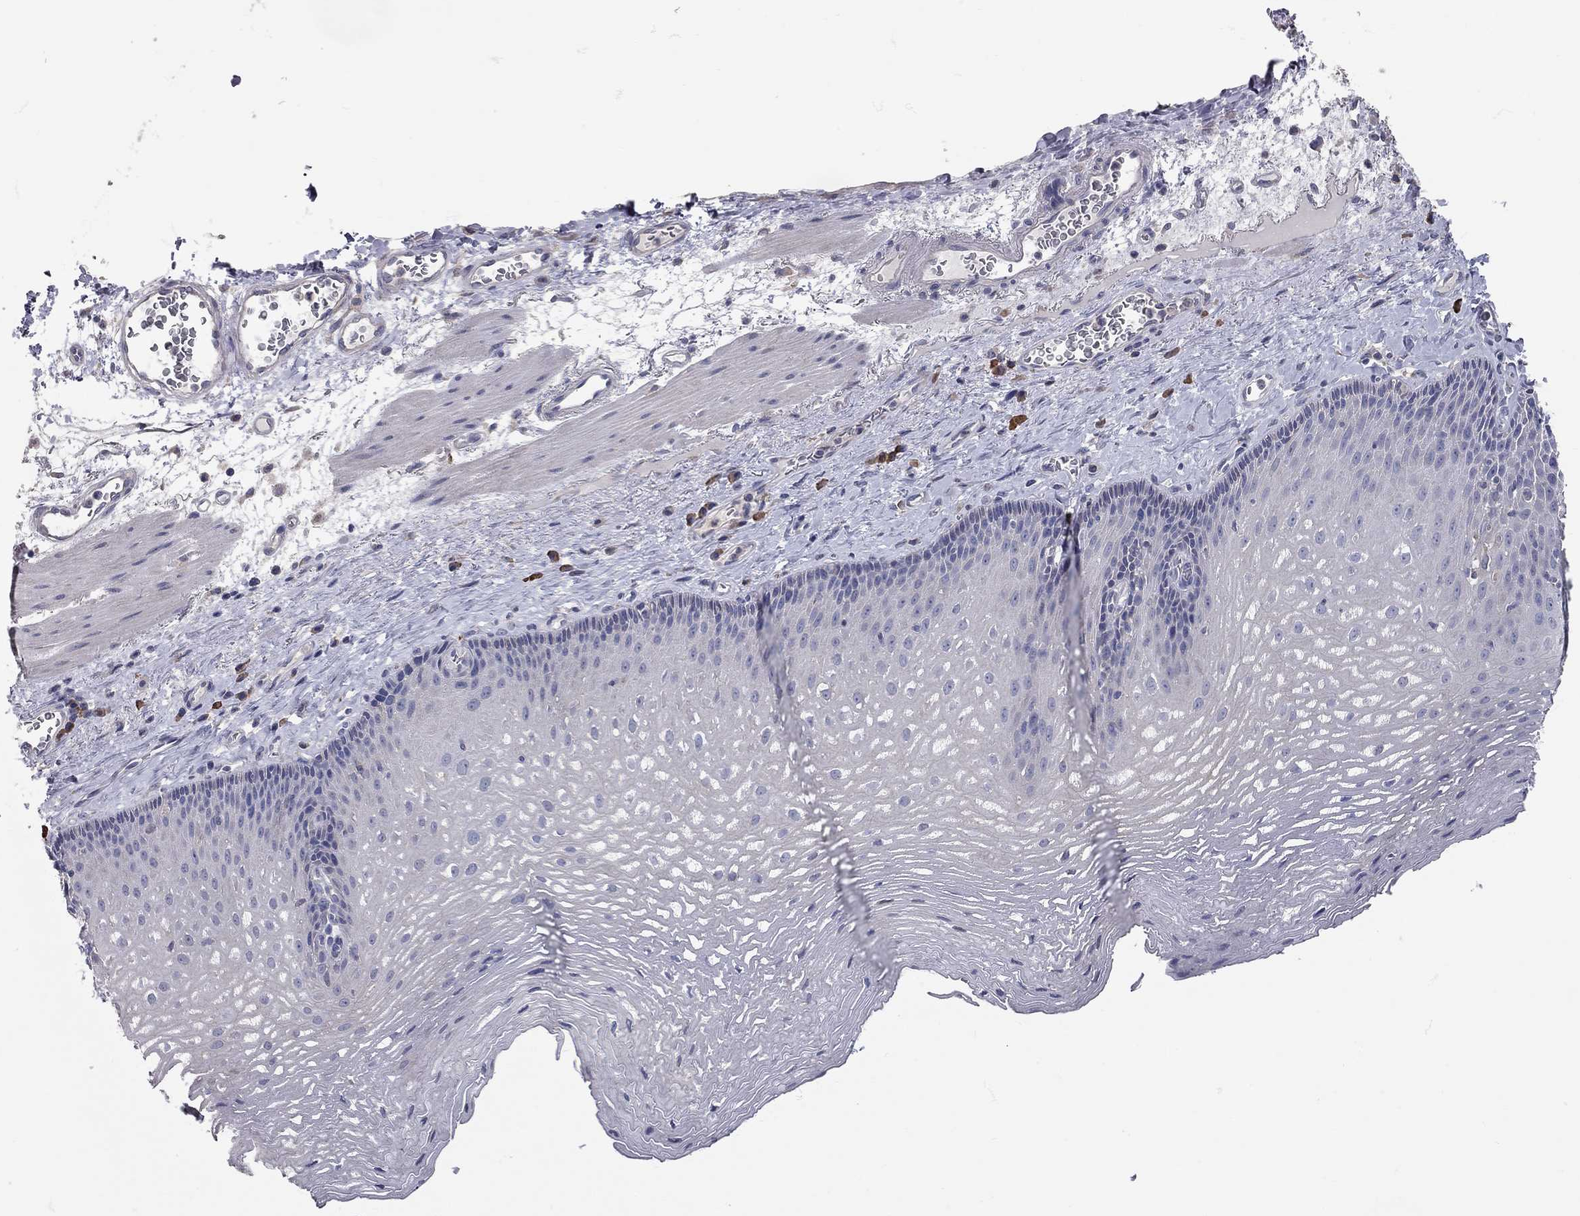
{"staining": {"intensity": "negative", "quantity": "none", "location": "none"}, "tissue": "esophagus", "cell_type": "Squamous epithelial cells", "image_type": "normal", "snomed": [{"axis": "morphology", "description": "Normal tissue, NOS"}, {"axis": "topography", "description": "Esophagus"}], "caption": "Protein analysis of benign esophagus shows no significant positivity in squamous epithelial cells.", "gene": "XAGE2", "patient": {"sex": "male", "age": 76}}